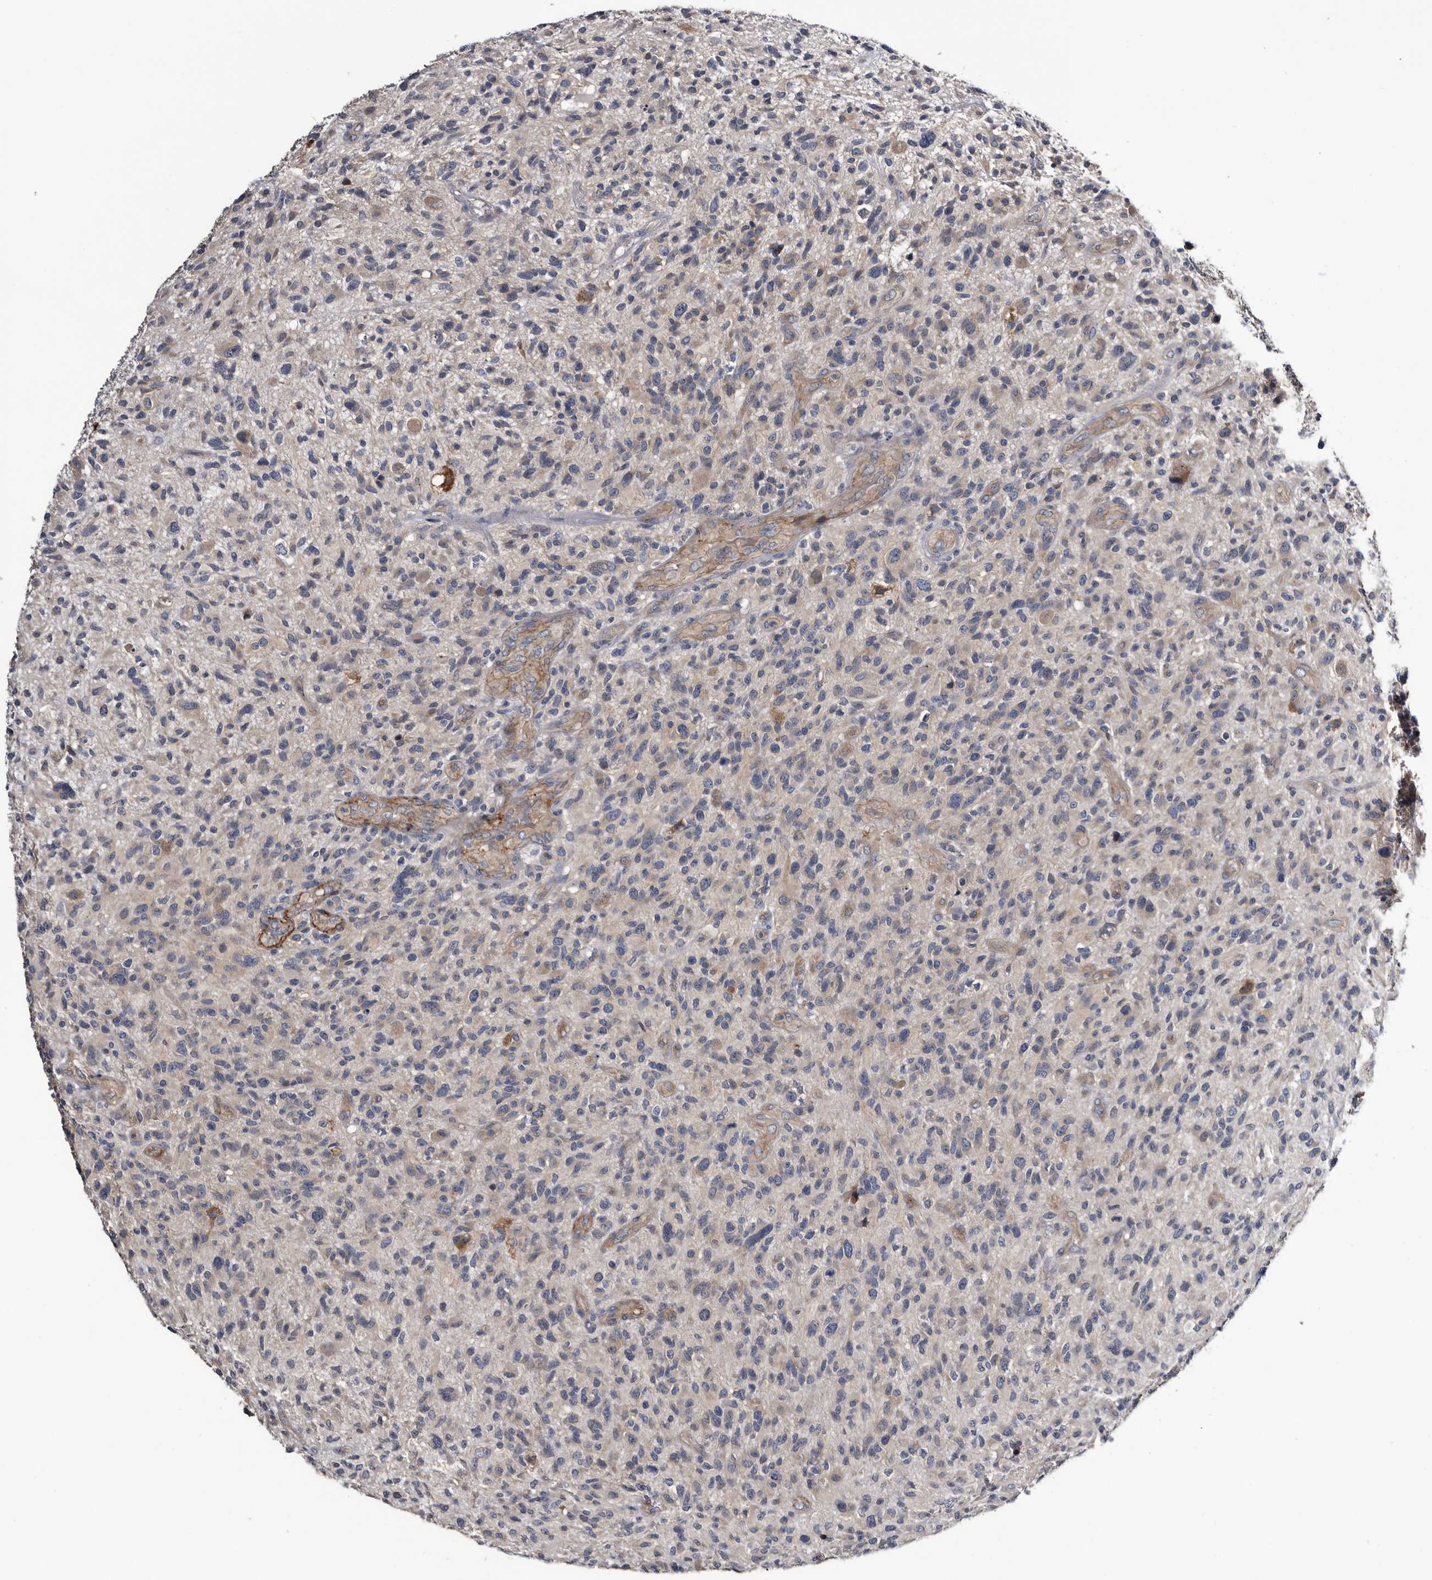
{"staining": {"intensity": "negative", "quantity": "none", "location": "none"}, "tissue": "glioma", "cell_type": "Tumor cells", "image_type": "cancer", "snomed": [{"axis": "morphology", "description": "Glioma, malignant, High grade"}, {"axis": "topography", "description": "Brain"}], "caption": "Protein analysis of high-grade glioma (malignant) exhibits no significant positivity in tumor cells.", "gene": "IARS1", "patient": {"sex": "male", "age": 47}}